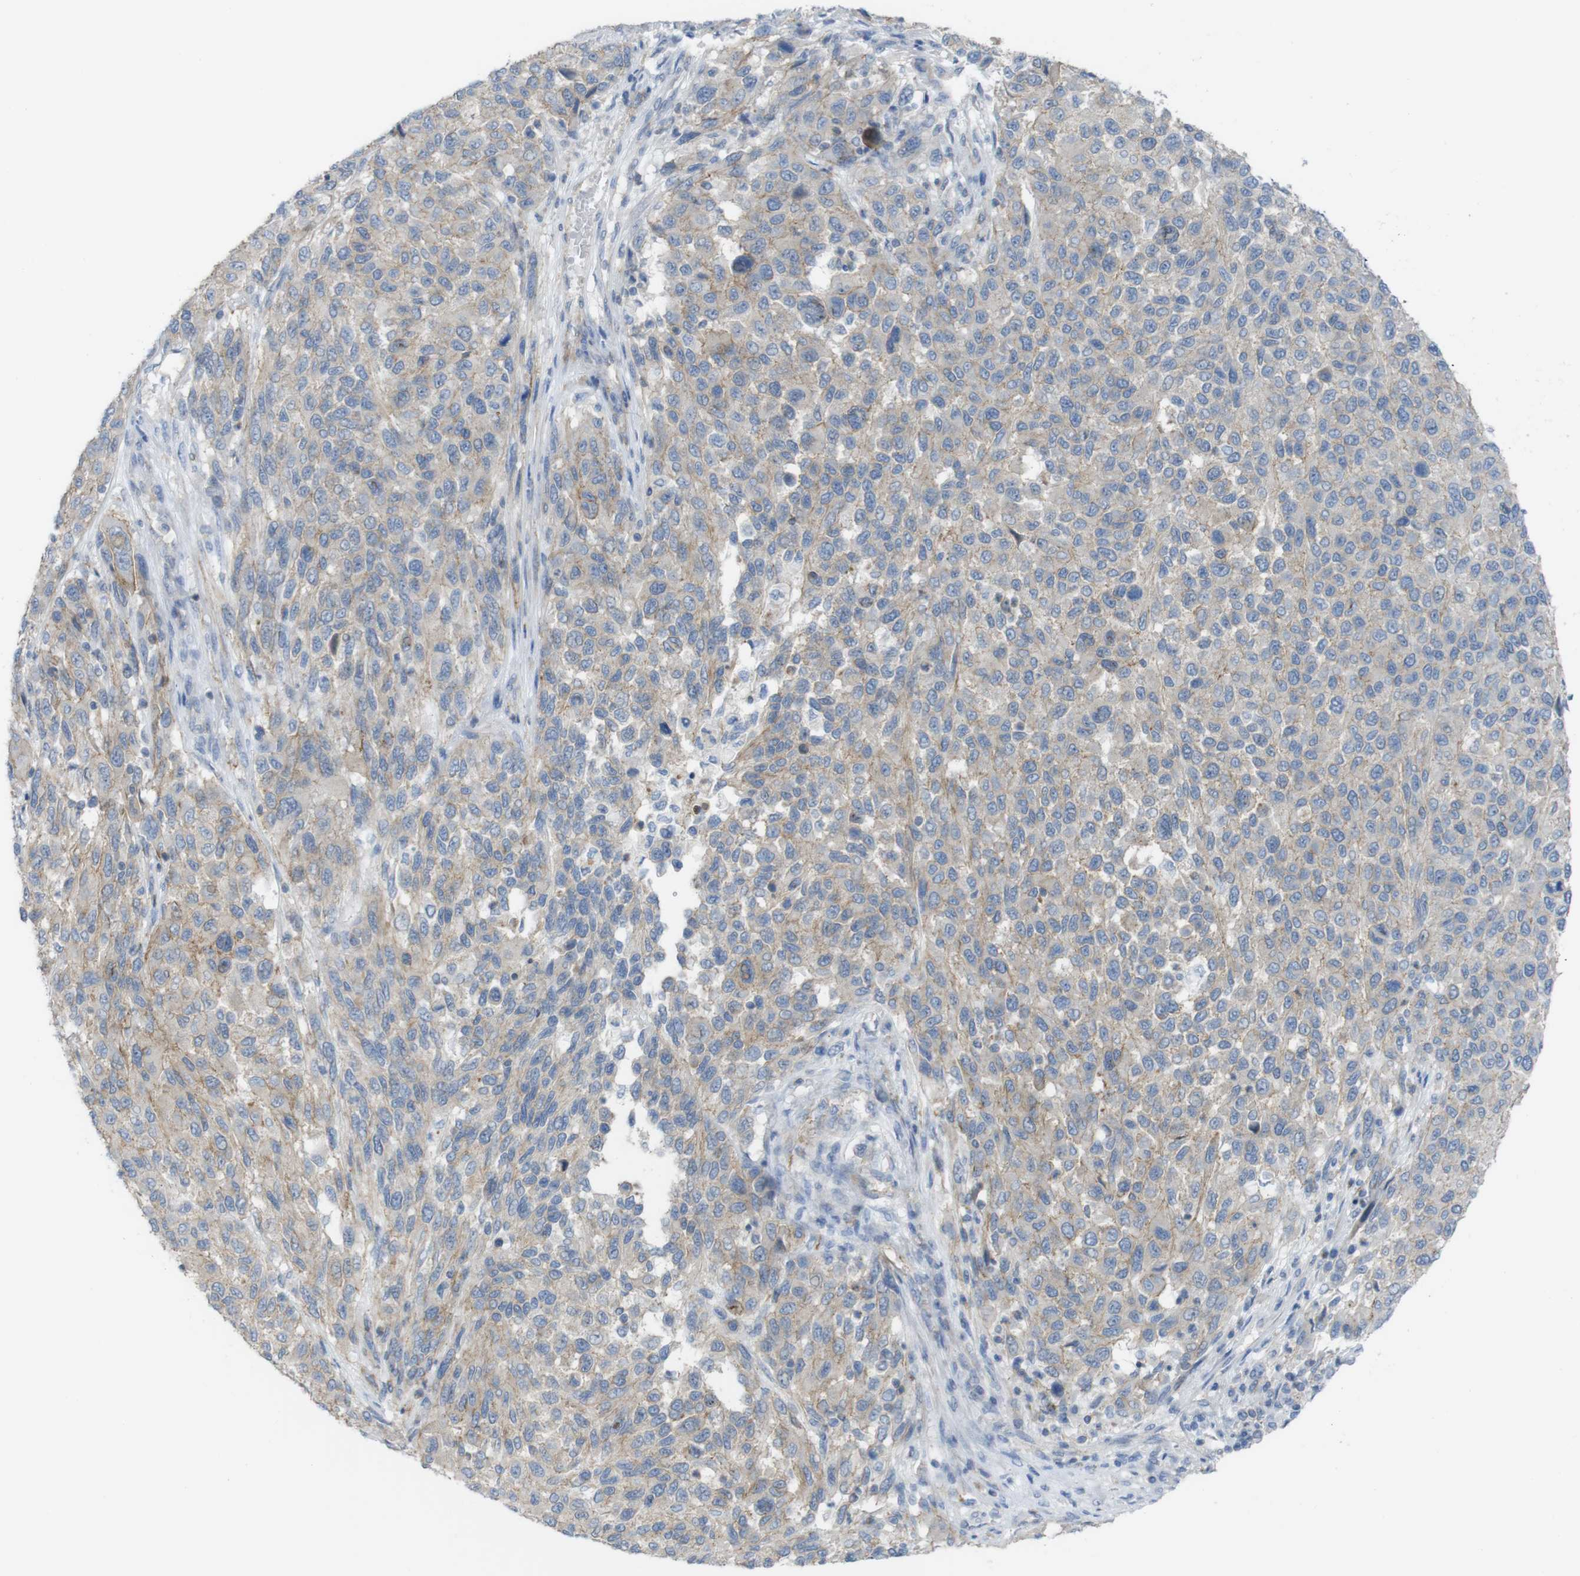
{"staining": {"intensity": "weak", "quantity": ">75%", "location": "cytoplasmic/membranous"}, "tissue": "melanoma", "cell_type": "Tumor cells", "image_type": "cancer", "snomed": [{"axis": "morphology", "description": "Malignant melanoma, Metastatic site"}, {"axis": "topography", "description": "Lymph node"}], "caption": "Protein staining of malignant melanoma (metastatic site) tissue reveals weak cytoplasmic/membranous positivity in approximately >75% of tumor cells.", "gene": "PREX2", "patient": {"sex": "male", "age": 61}}